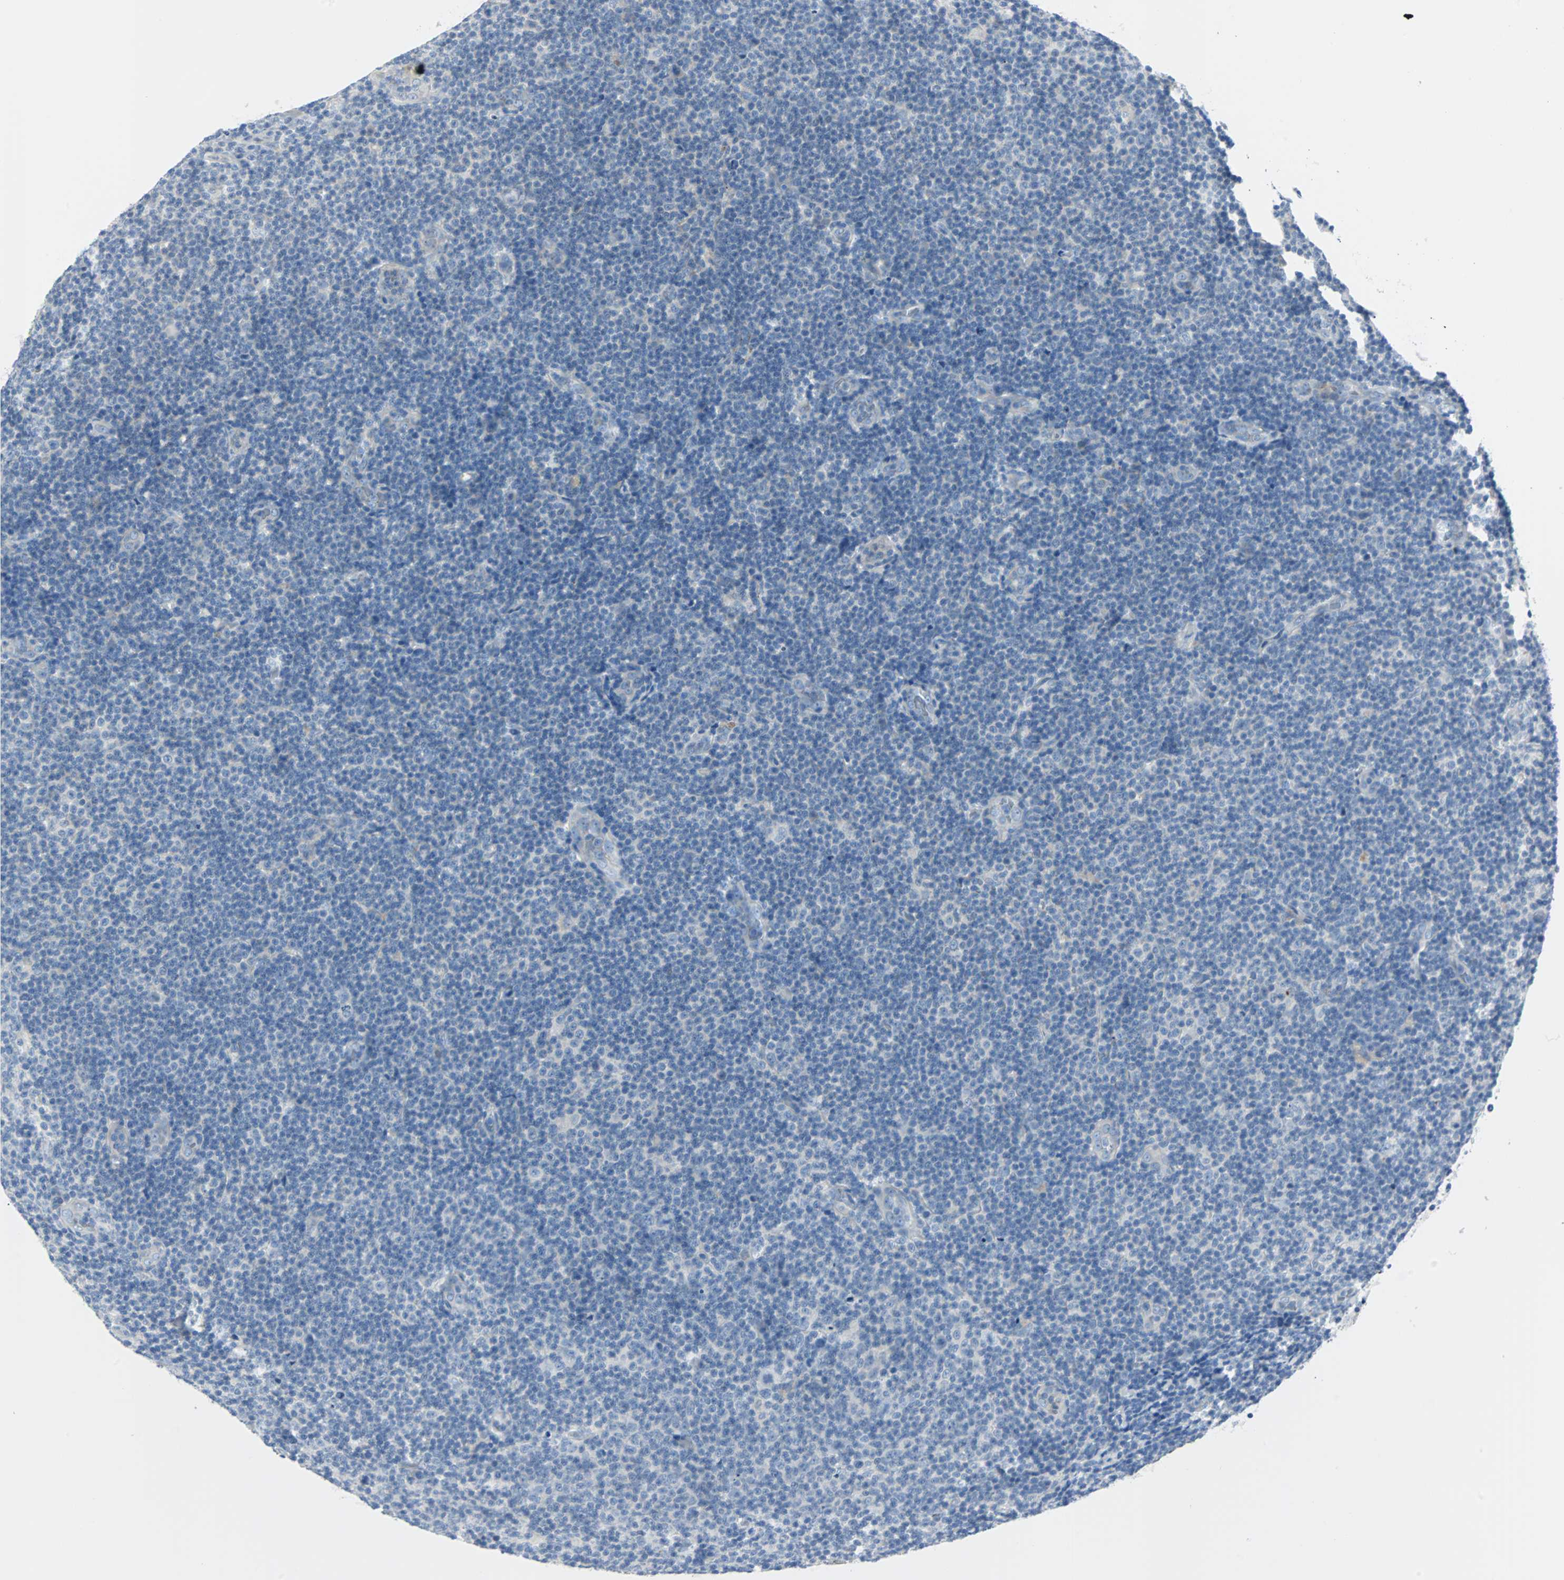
{"staining": {"intensity": "negative", "quantity": "none", "location": "none"}, "tissue": "lymphoma", "cell_type": "Tumor cells", "image_type": "cancer", "snomed": [{"axis": "morphology", "description": "Malignant lymphoma, non-Hodgkin's type, Low grade"}, {"axis": "topography", "description": "Lymph node"}], "caption": "Immunohistochemical staining of malignant lymphoma, non-Hodgkin's type (low-grade) displays no significant positivity in tumor cells.", "gene": "RASA1", "patient": {"sex": "male", "age": 83}}